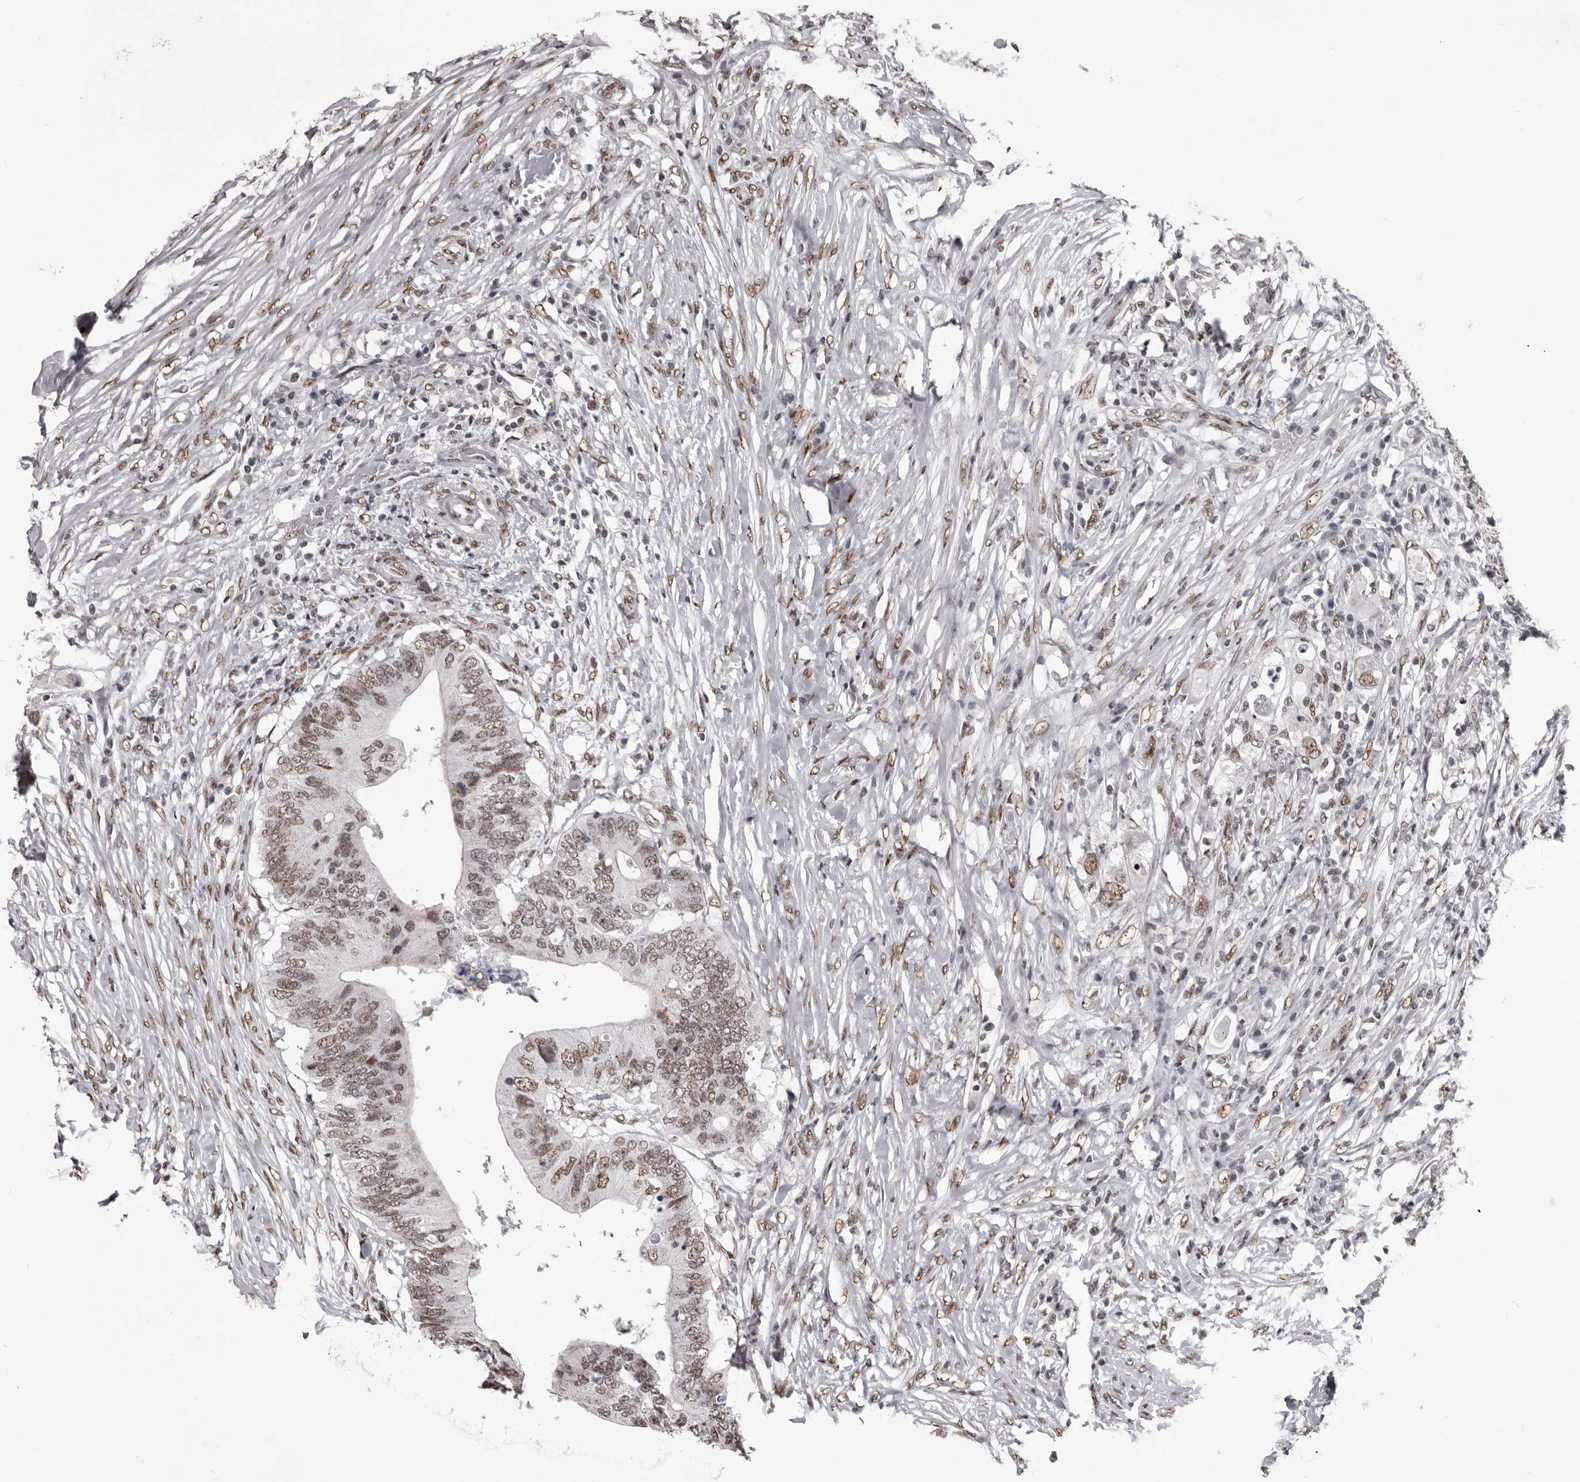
{"staining": {"intensity": "weak", "quantity": ">75%", "location": "nuclear"}, "tissue": "colorectal cancer", "cell_type": "Tumor cells", "image_type": "cancer", "snomed": [{"axis": "morphology", "description": "Adenocarcinoma, NOS"}, {"axis": "topography", "description": "Colon"}], "caption": "There is low levels of weak nuclear positivity in tumor cells of colorectal cancer, as demonstrated by immunohistochemical staining (brown color).", "gene": "NUMA1", "patient": {"sex": "male", "age": 71}}